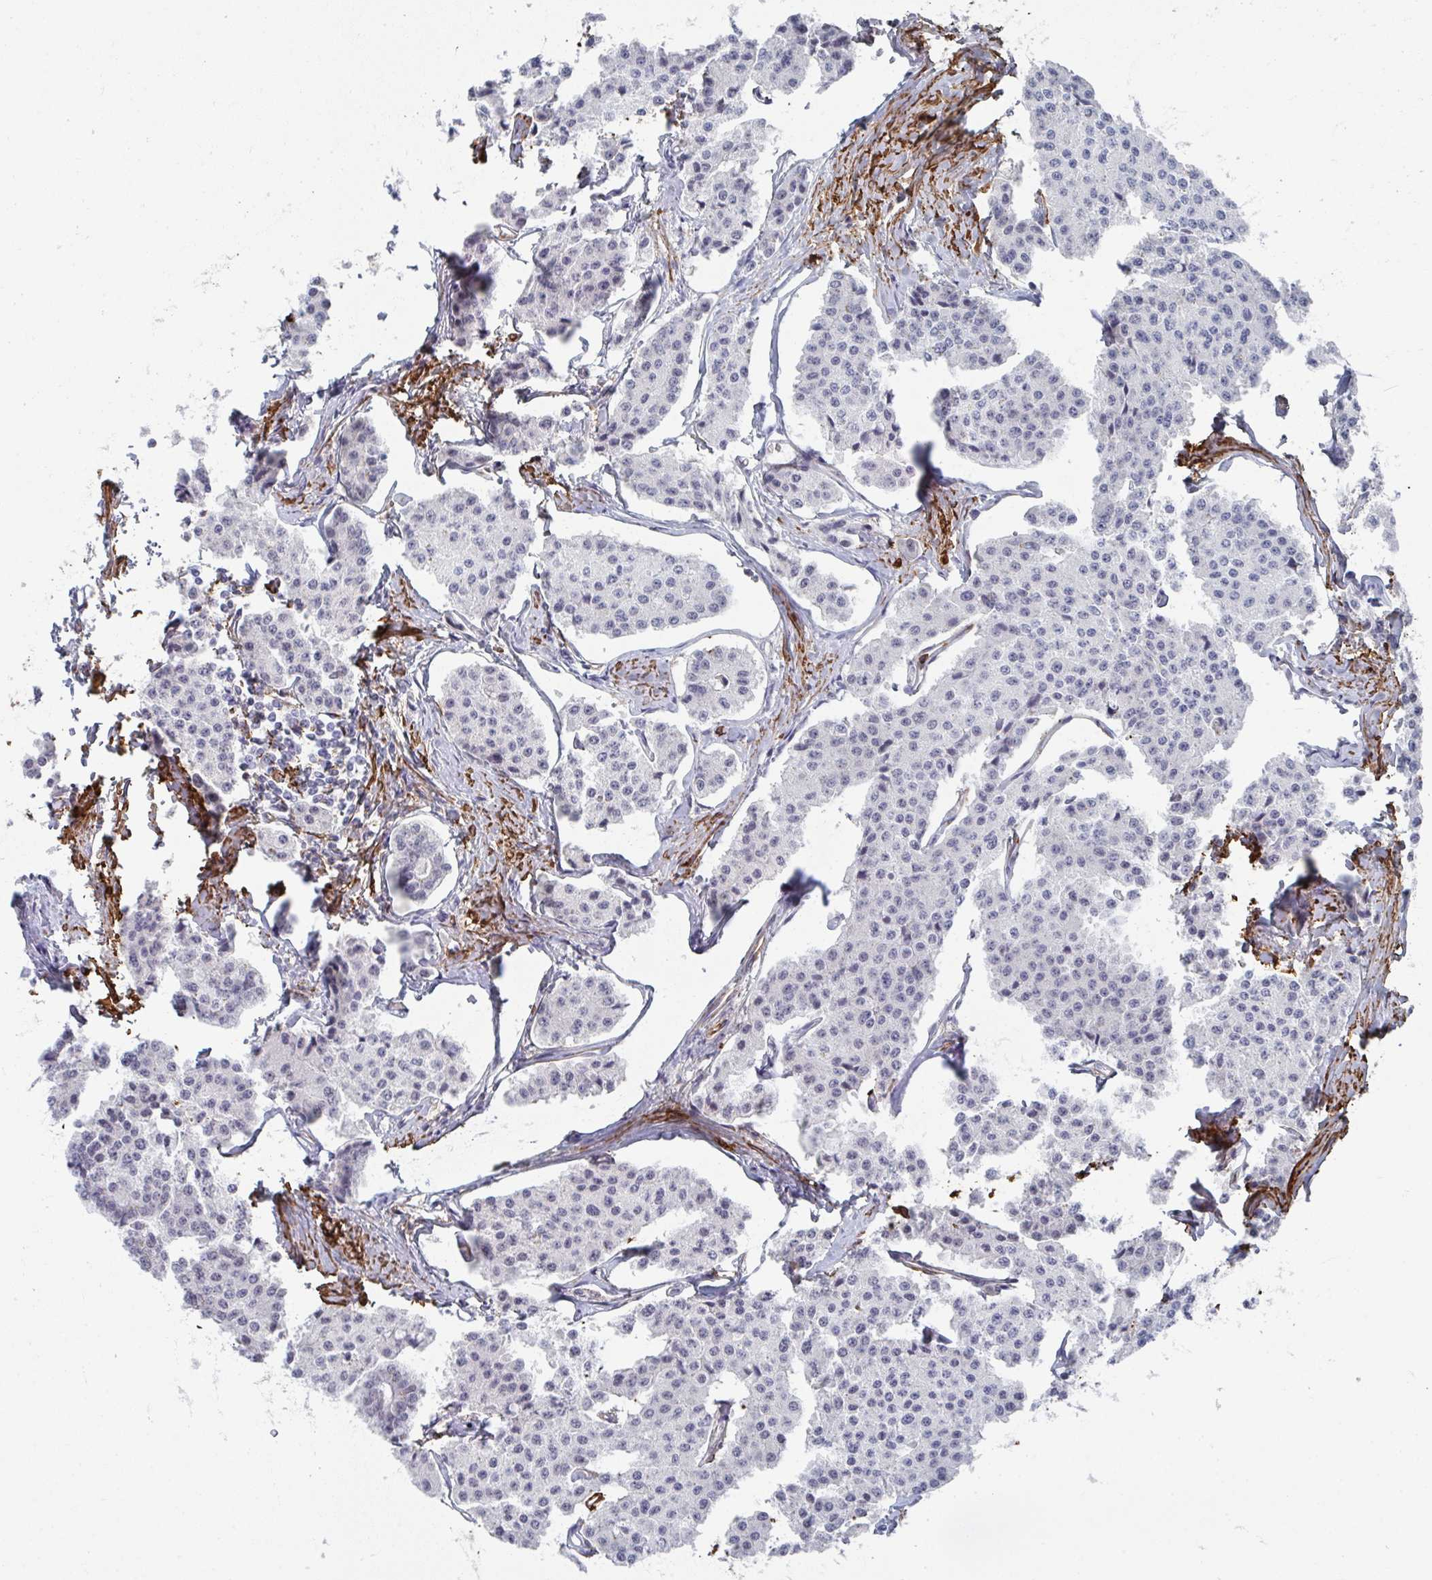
{"staining": {"intensity": "negative", "quantity": "none", "location": "none"}, "tissue": "carcinoid", "cell_type": "Tumor cells", "image_type": "cancer", "snomed": [{"axis": "morphology", "description": "Carcinoid, malignant, NOS"}, {"axis": "topography", "description": "Small intestine"}], "caption": "The image reveals no staining of tumor cells in malignant carcinoid.", "gene": "NEURL4", "patient": {"sex": "female", "age": 65}}